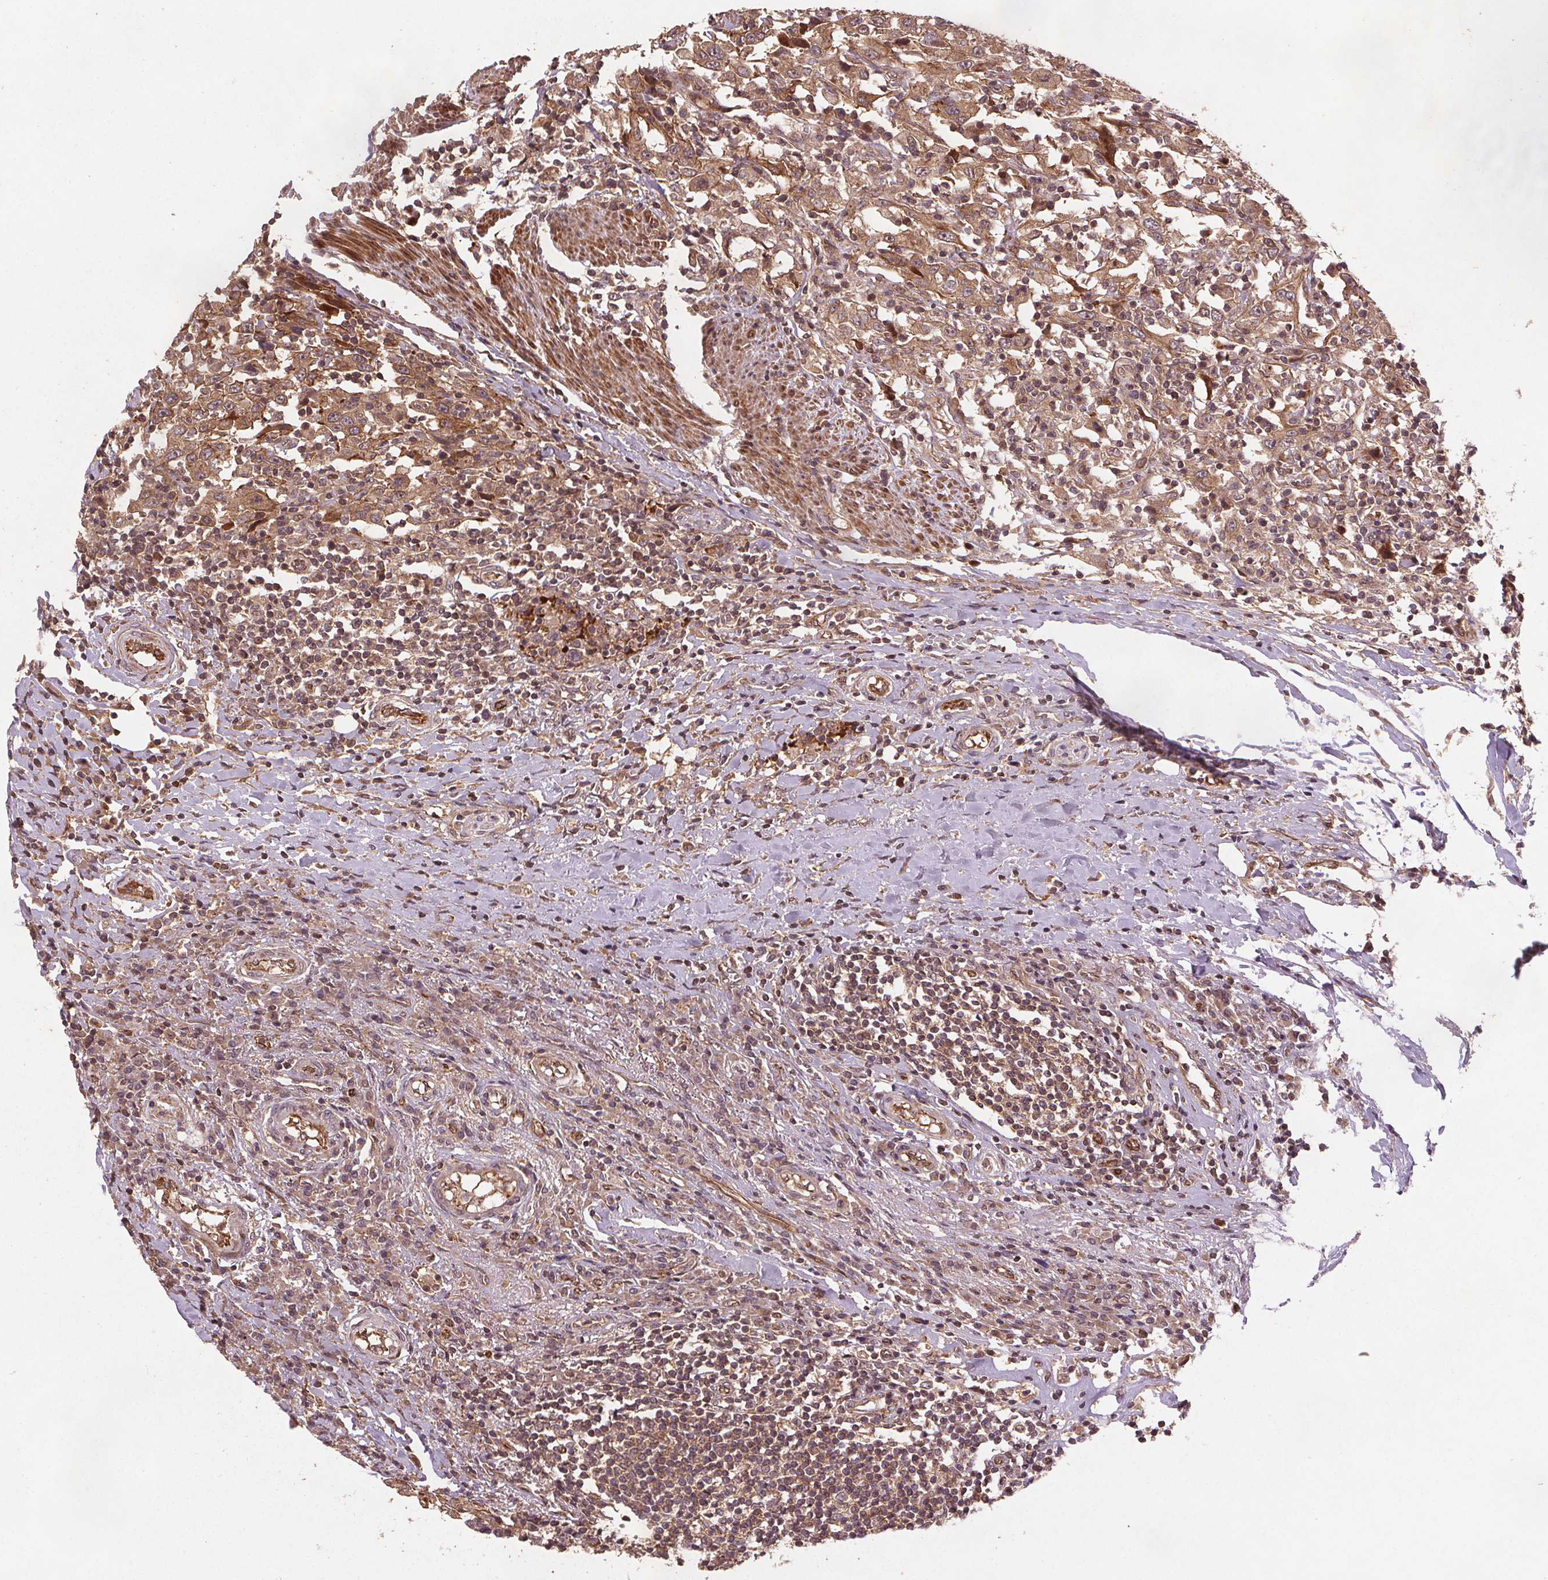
{"staining": {"intensity": "moderate", "quantity": ">75%", "location": "cytoplasmic/membranous"}, "tissue": "urothelial cancer", "cell_type": "Tumor cells", "image_type": "cancer", "snomed": [{"axis": "morphology", "description": "Urothelial carcinoma, High grade"}, {"axis": "topography", "description": "Urinary bladder"}], "caption": "Immunohistochemical staining of human urothelial cancer demonstrates medium levels of moderate cytoplasmic/membranous protein expression in approximately >75% of tumor cells. (Stains: DAB (3,3'-diaminobenzidine) in brown, nuclei in blue, Microscopy: brightfield microscopy at high magnification).", "gene": "SEC14L2", "patient": {"sex": "male", "age": 61}}